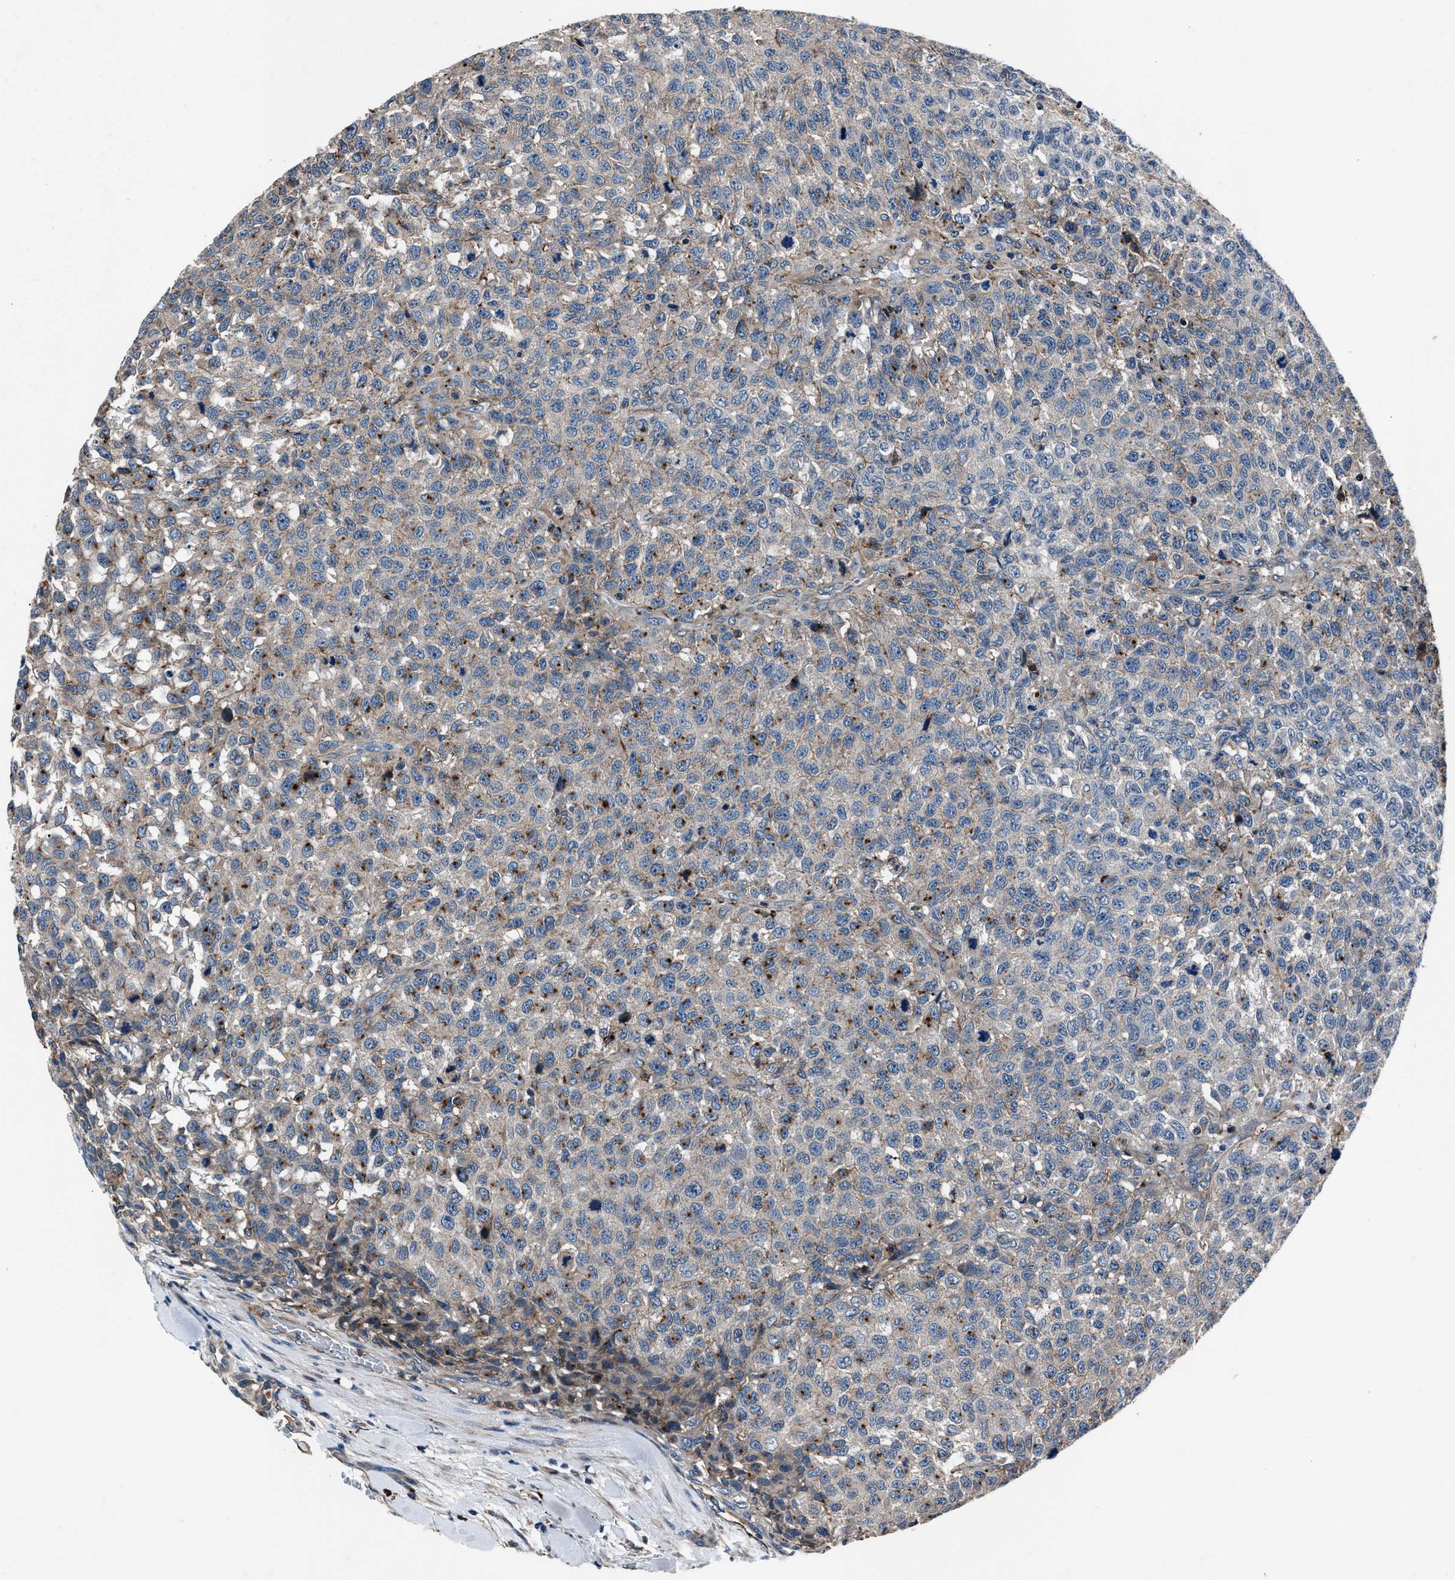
{"staining": {"intensity": "weak", "quantity": "<25%", "location": "cytoplasmic/membranous"}, "tissue": "testis cancer", "cell_type": "Tumor cells", "image_type": "cancer", "snomed": [{"axis": "morphology", "description": "Seminoma, NOS"}, {"axis": "topography", "description": "Testis"}], "caption": "Seminoma (testis) was stained to show a protein in brown. There is no significant expression in tumor cells.", "gene": "MFSD11", "patient": {"sex": "male", "age": 59}}